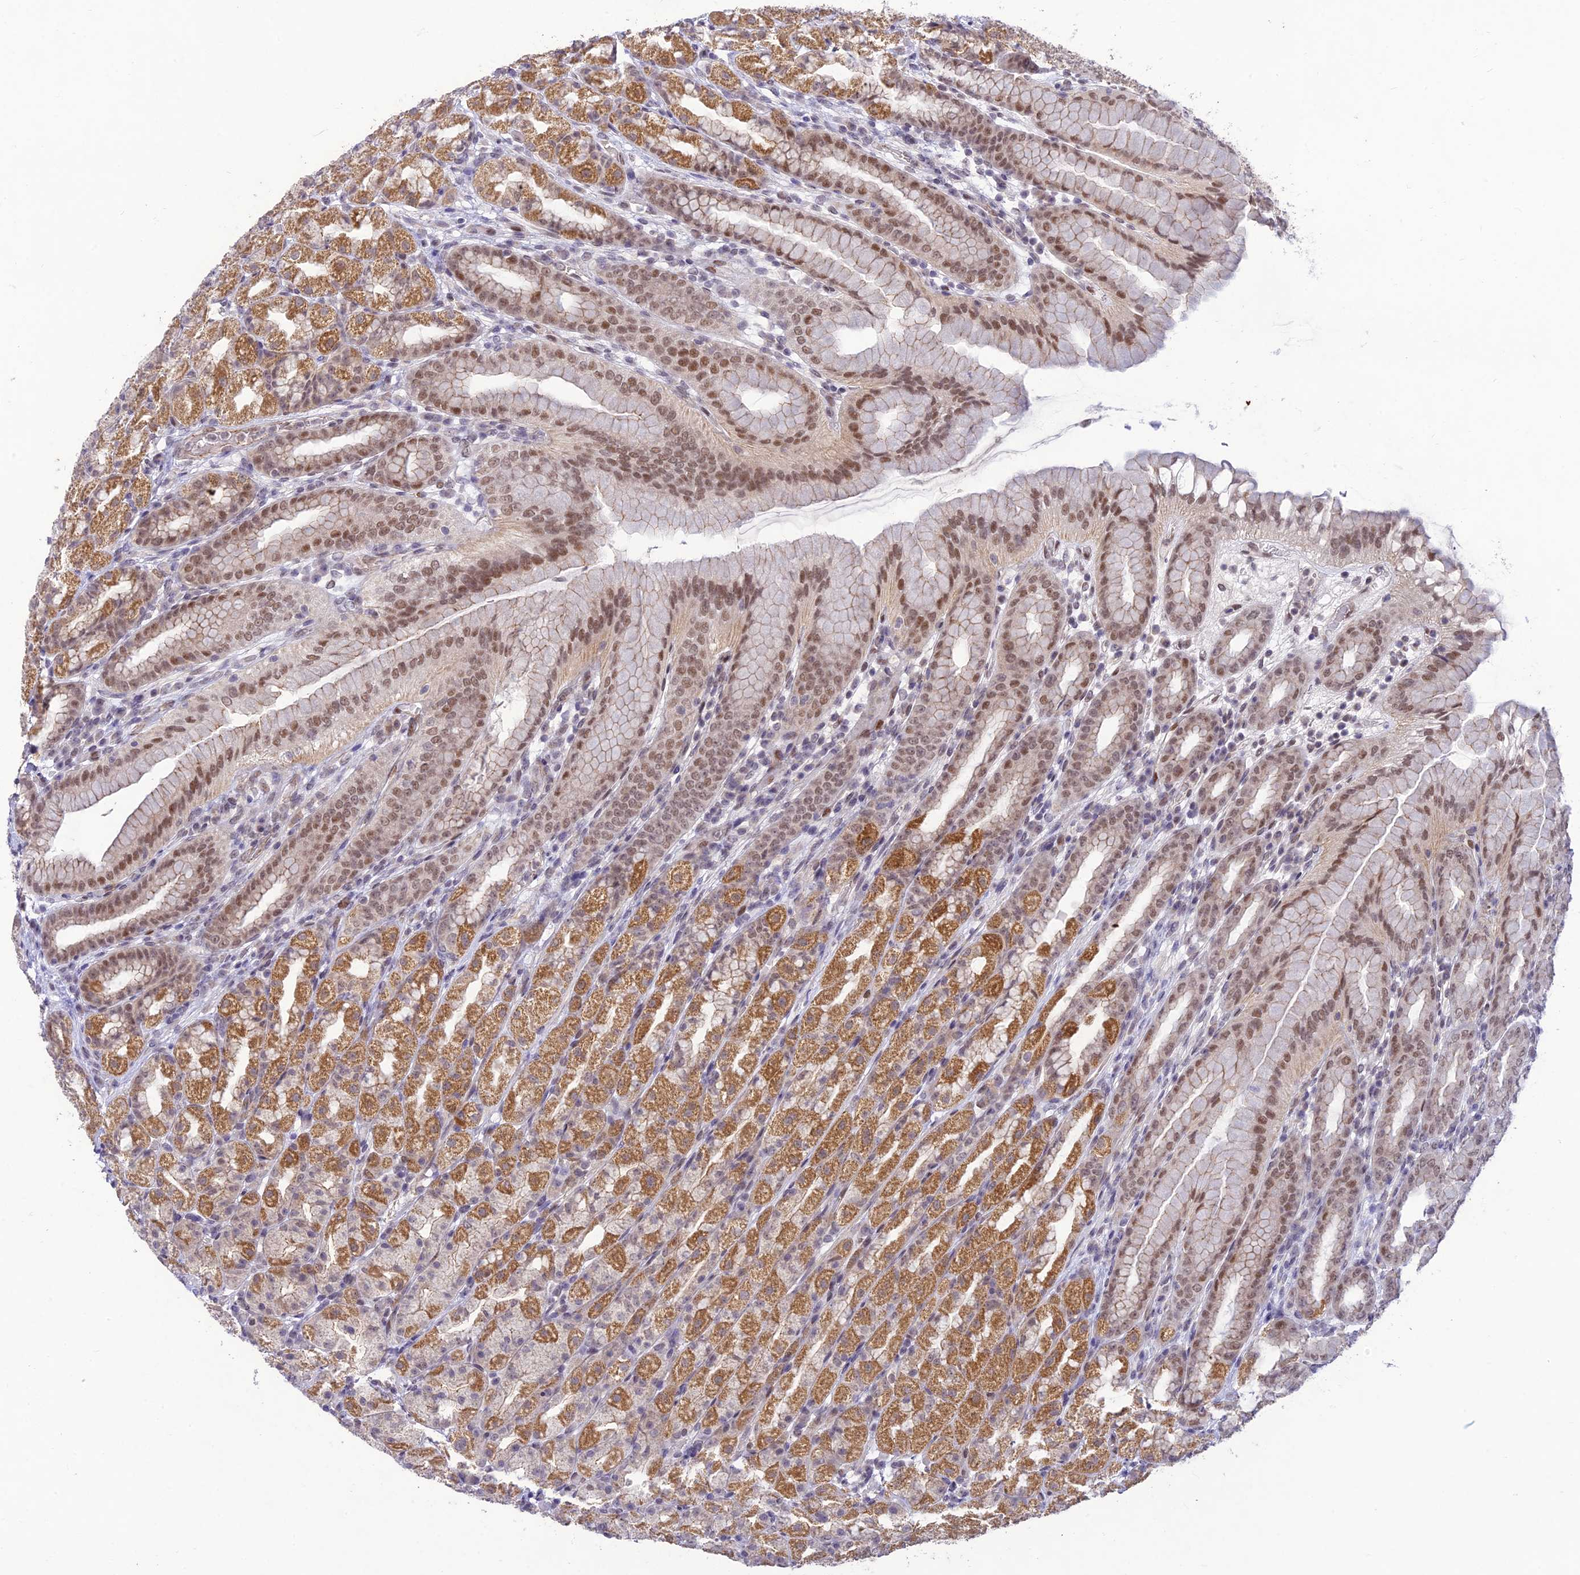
{"staining": {"intensity": "moderate", "quantity": ">75%", "location": "cytoplasmic/membranous,nuclear"}, "tissue": "stomach", "cell_type": "Glandular cells", "image_type": "normal", "snomed": [{"axis": "morphology", "description": "Normal tissue, NOS"}, {"axis": "topography", "description": "Stomach, upper"}], "caption": "A high-resolution photomicrograph shows immunohistochemistry staining of normal stomach, which shows moderate cytoplasmic/membranous,nuclear expression in about >75% of glandular cells. (brown staining indicates protein expression, while blue staining denotes nuclei).", "gene": "MICOS13", "patient": {"sex": "male", "age": 68}}